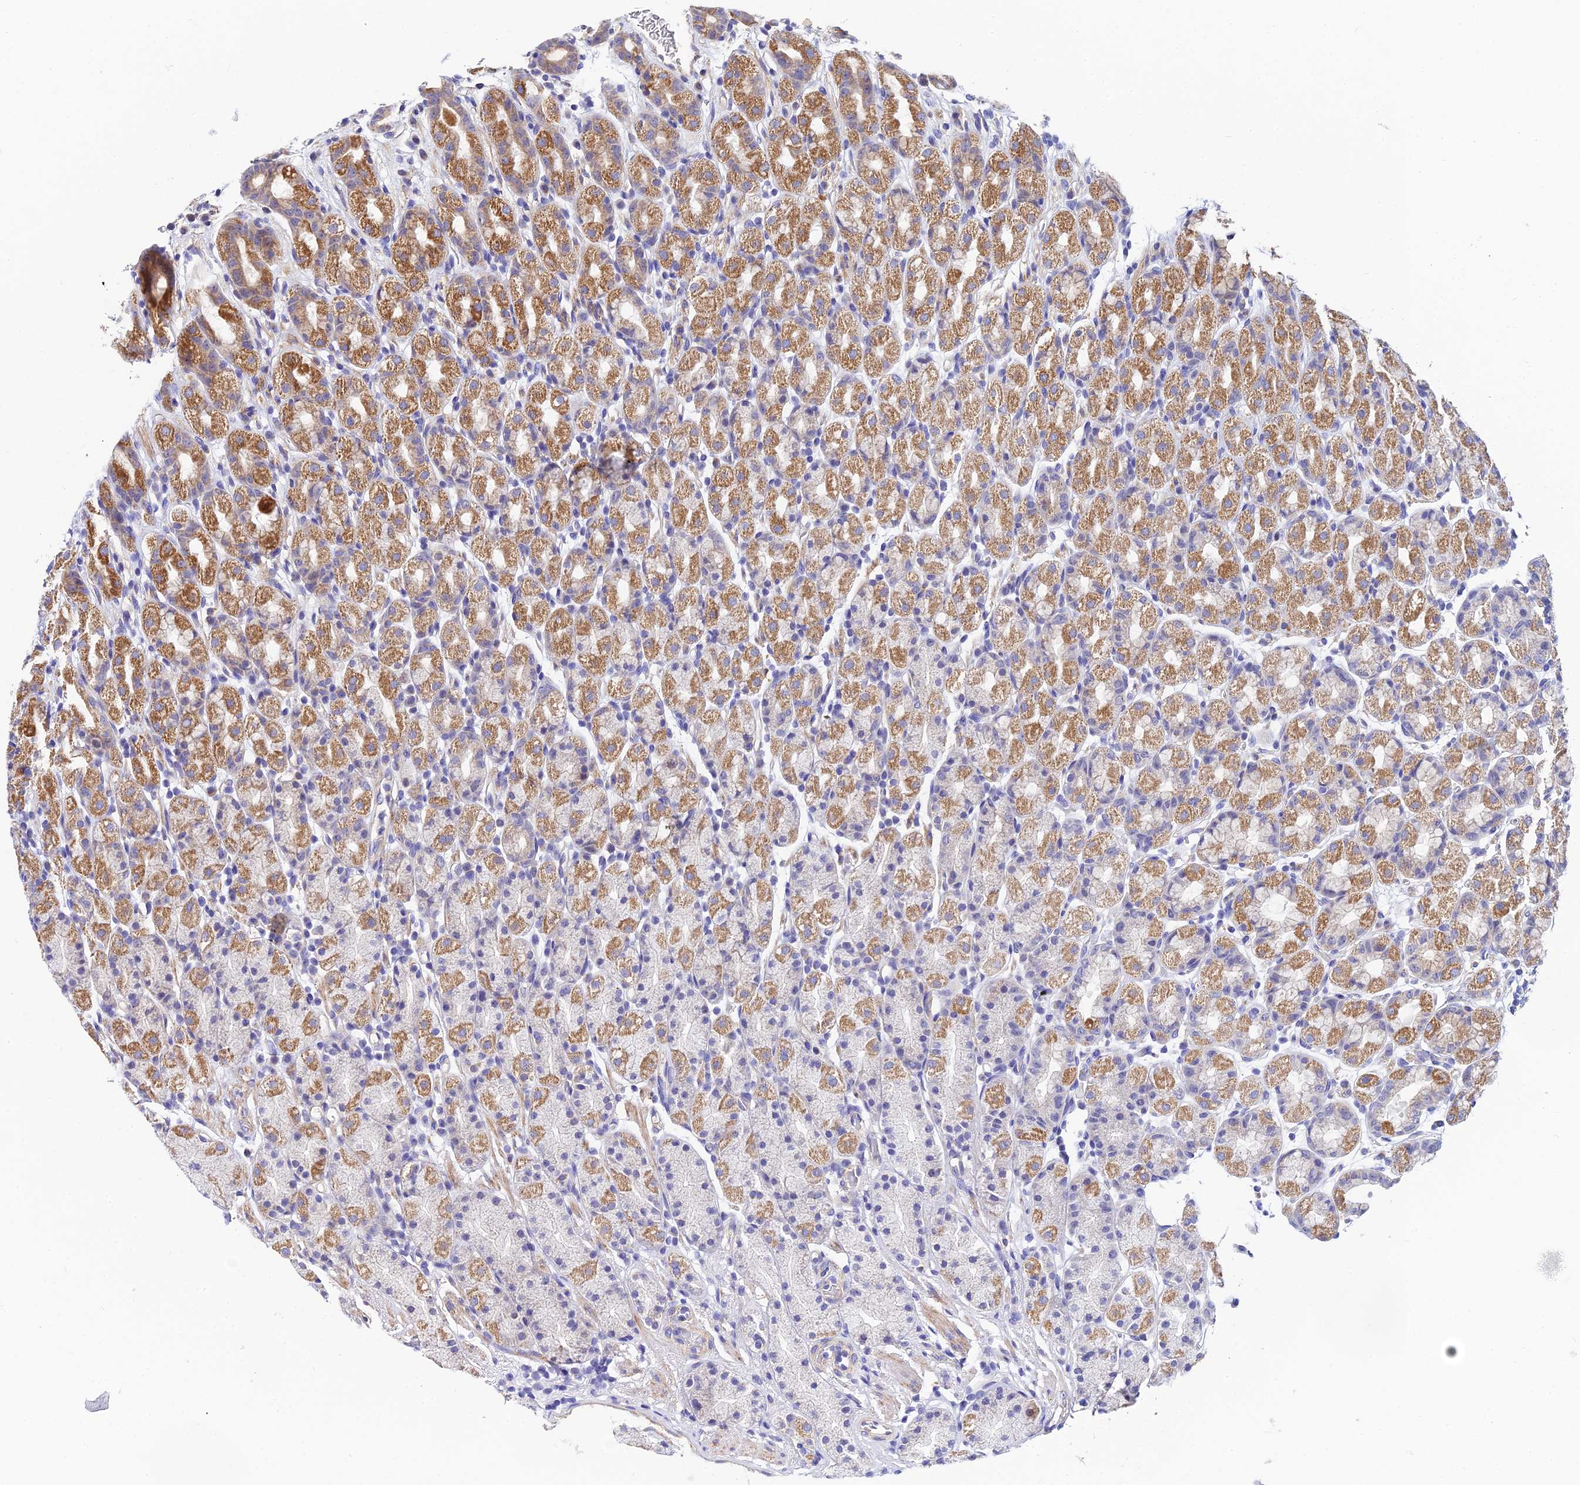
{"staining": {"intensity": "moderate", "quantity": "25%-75%", "location": "cytoplasmic/membranous"}, "tissue": "stomach", "cell_type": "Glandular cells", "image_type": "normal", "snomed": [{"axis": "morphology", "description": "Normal tissue, NOS"}, {"axis": "topography", "description": "Stomach, upper"}, {"axis": "topography", "description": "Stomach, lower"}, {"axis": "topography", "description": "Small intestine"}], "caption": "Benign stomach was stained to show a protein in brown. There is medium levels of moderate cytoplasmic/membranous positivity in about 25%-75% of glandular cells. Immunohistochemistry stains the protein of interest in brown and the nuclei are stained blue.", "gene": "ACOT1", "patient": {"sex": "male", "age": 68}}